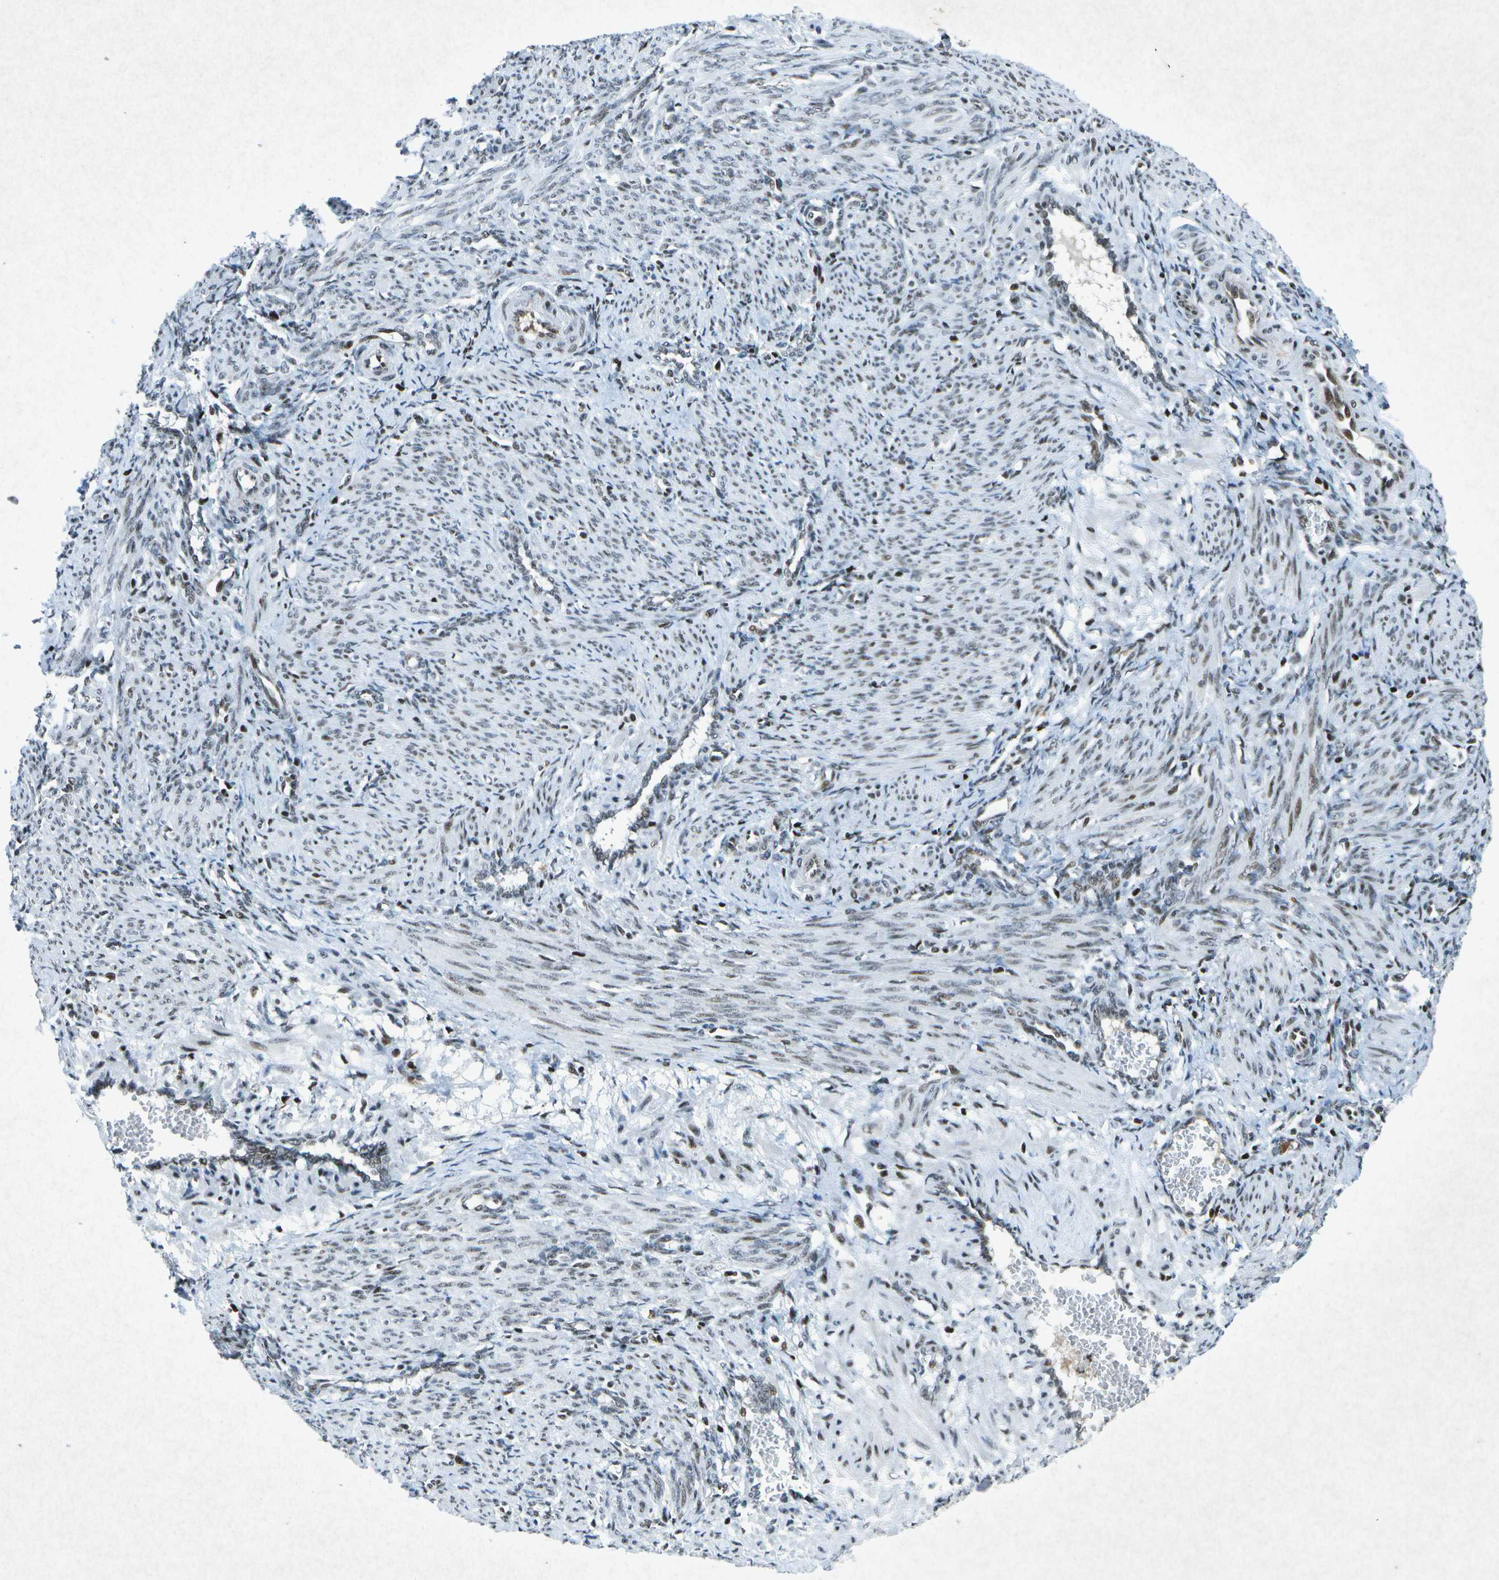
{"staining": {"intensity": "weak", "quantity": "25%-75%", "location": "nuclear"}, "tissue": "smooth muscle", "cell_type": "Smooth muscle cells", "image_type": "normal", "snomed": [{"axis": "morphology", "description": "Normal tissue, NOS"}, {"axis": "topography", "description": "Endometrium"}], "caption": "A brown stain labels weak nuclear staining of a protein in smooth muscle cells of benign smooth muscle. (DAB (3,3'-diaminobenzidine) IHC, brown staining for protein, blue staining for nuclei).", "gene": "MTA2", "patient": {"sex": "female", "age": 33}}